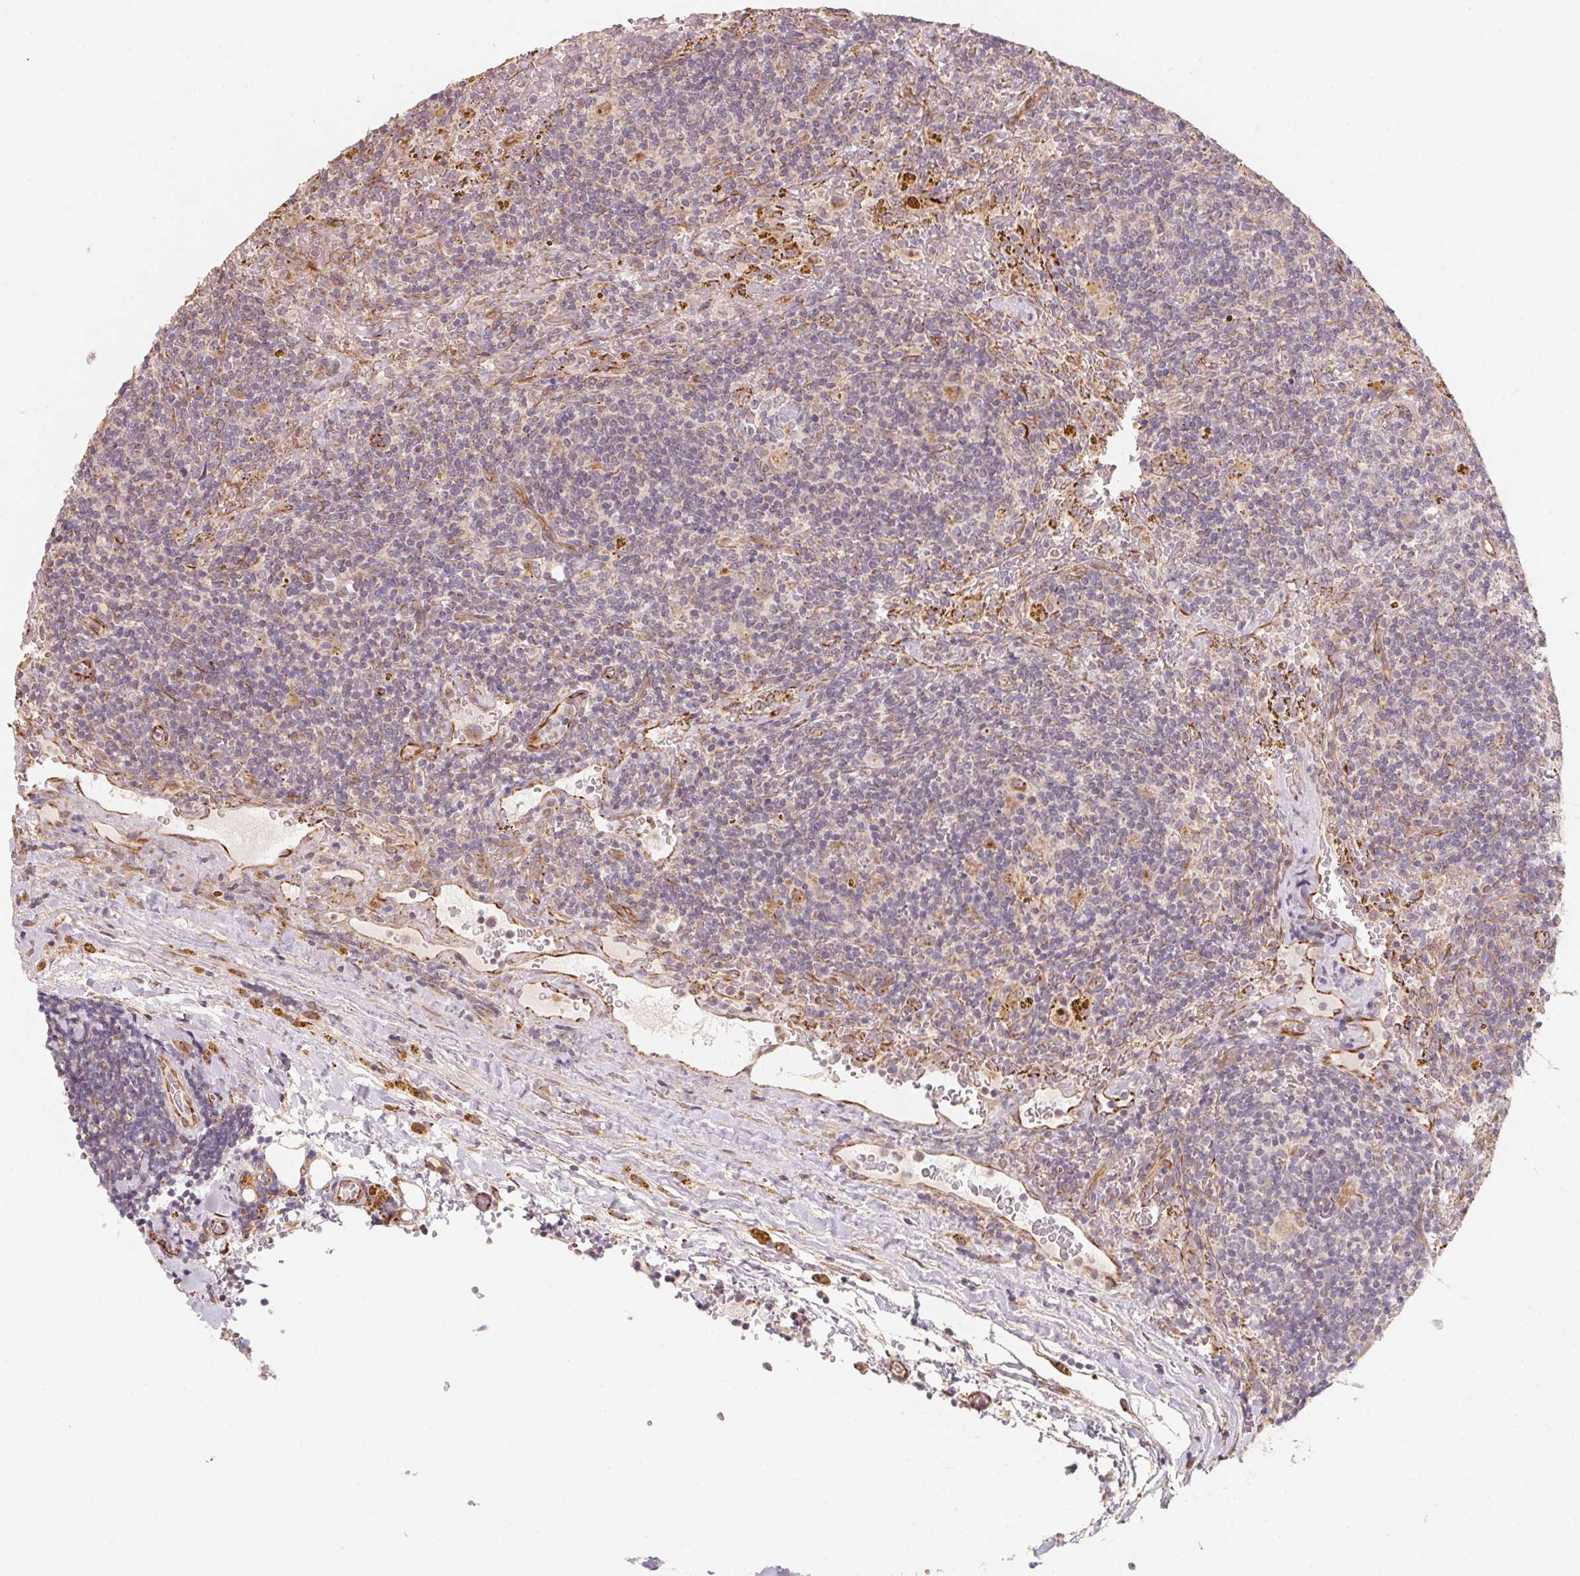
{"staining": {"intensity": "negative", "quantity": "none", "location": "none"}, "tissue": "lymphoma", "cell_type": "Tumor cells", "image_type": "cancer", "snomed": [{"axis": "morphology", "description": "Malignant lymphoma, non-Hodgkin's type, Low grade"}, {"axis": "topography", "description": "Spleen"}], "caption": "Human lymphoma stained for a protein using IHC reveals no expression in tumor cells.", "gene": "TSPAN12", "patient": {"sex": "female", "age": 70}}